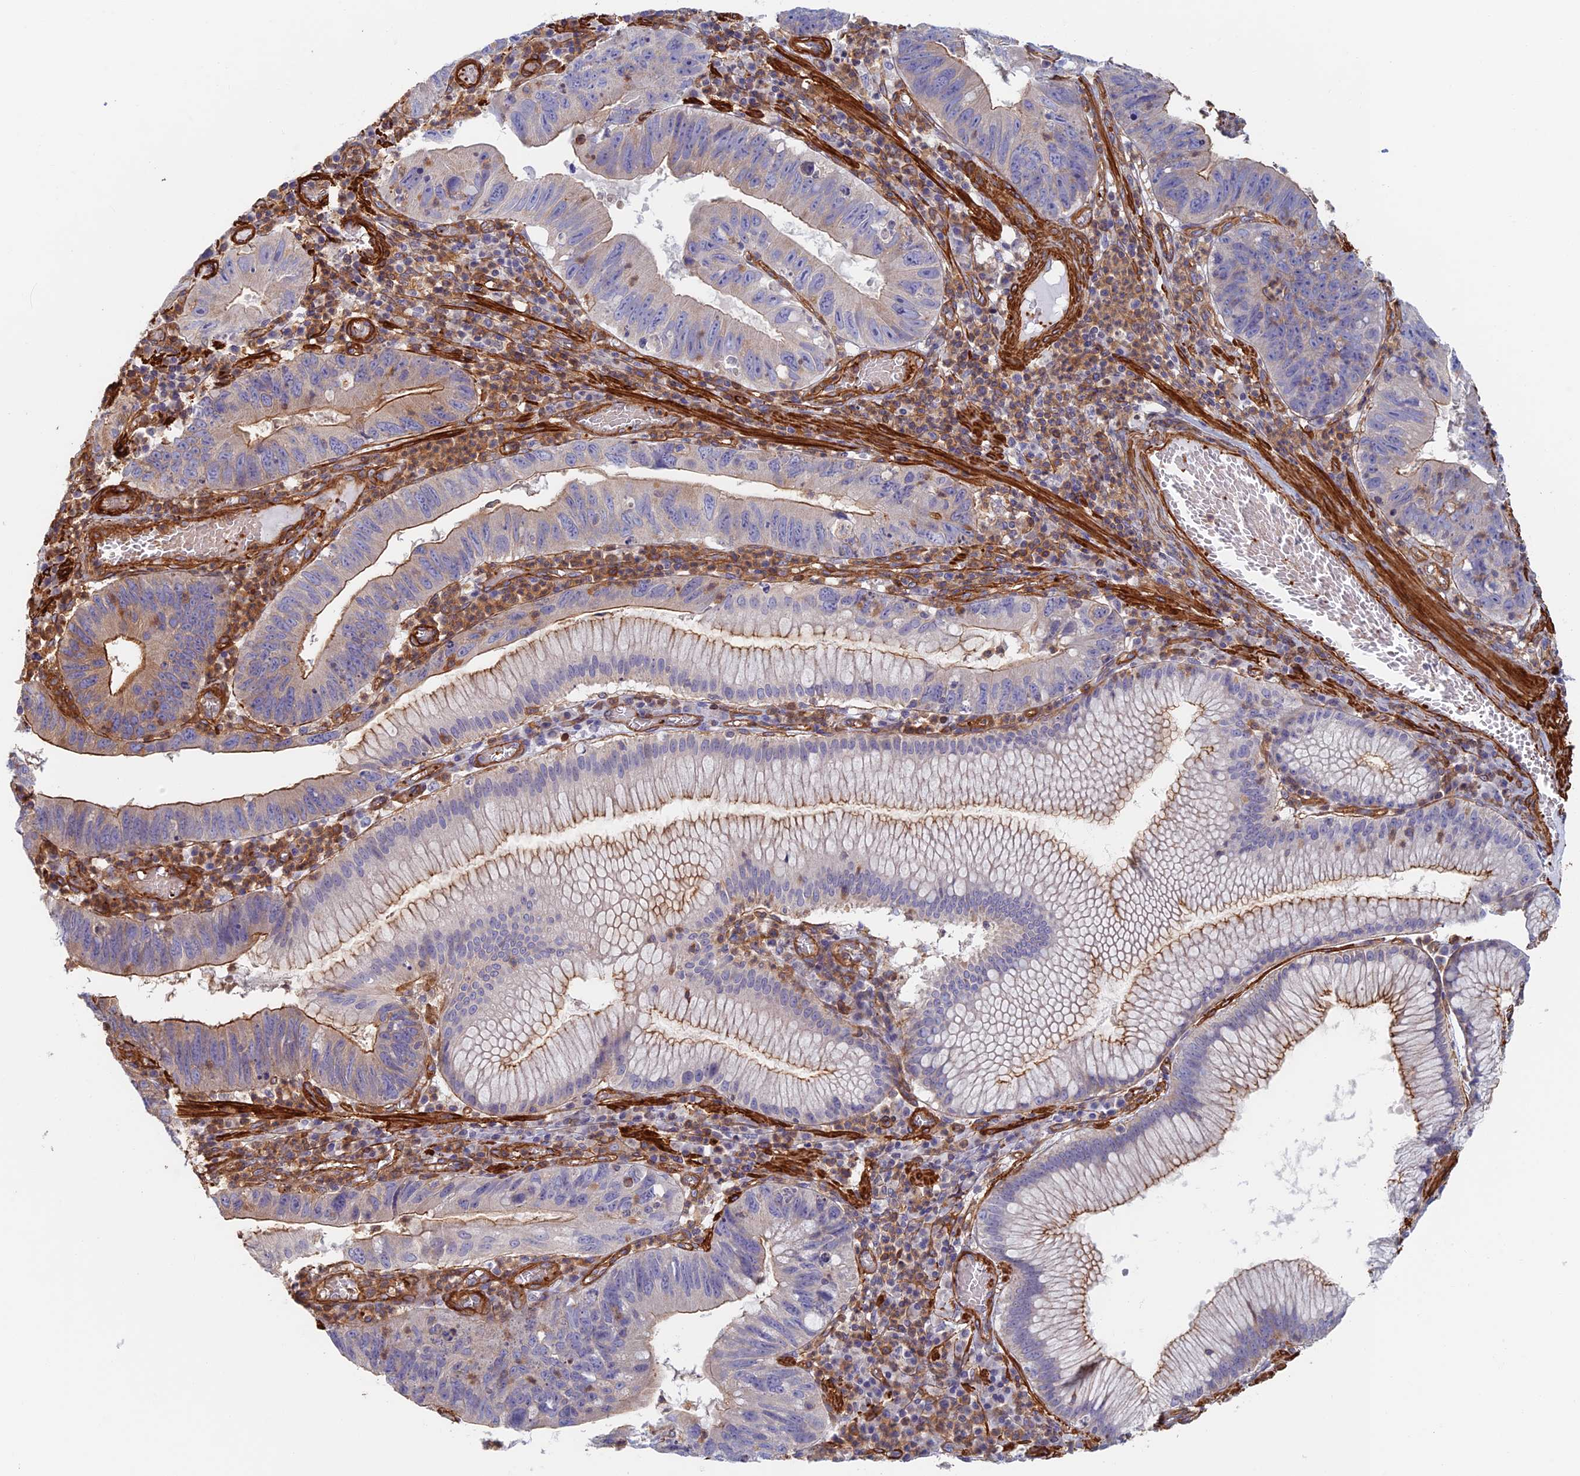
{"staining": {"intensity": "strong", "quantity": "25%-75%", "location": "cytoplasmic/membranous"}, "tissue": "stomach cancer", "cell_type": "Tumor cells", "image_type": "cancer", "snomed": [{"axis": "morphology", "description": "Adenocarcinoma, NOS"}, {"axis": "topography", "description": "Stomach"}], "caption": "Immunohistochemical staining of stomach cancer (adenocarcinoma) demonstrates high levels of strong cytoplasmic/membranous staining in about 25%-75% of tumor cells.", "gene": "PAK4", "patient": {"sex": "male", "age": 59}}